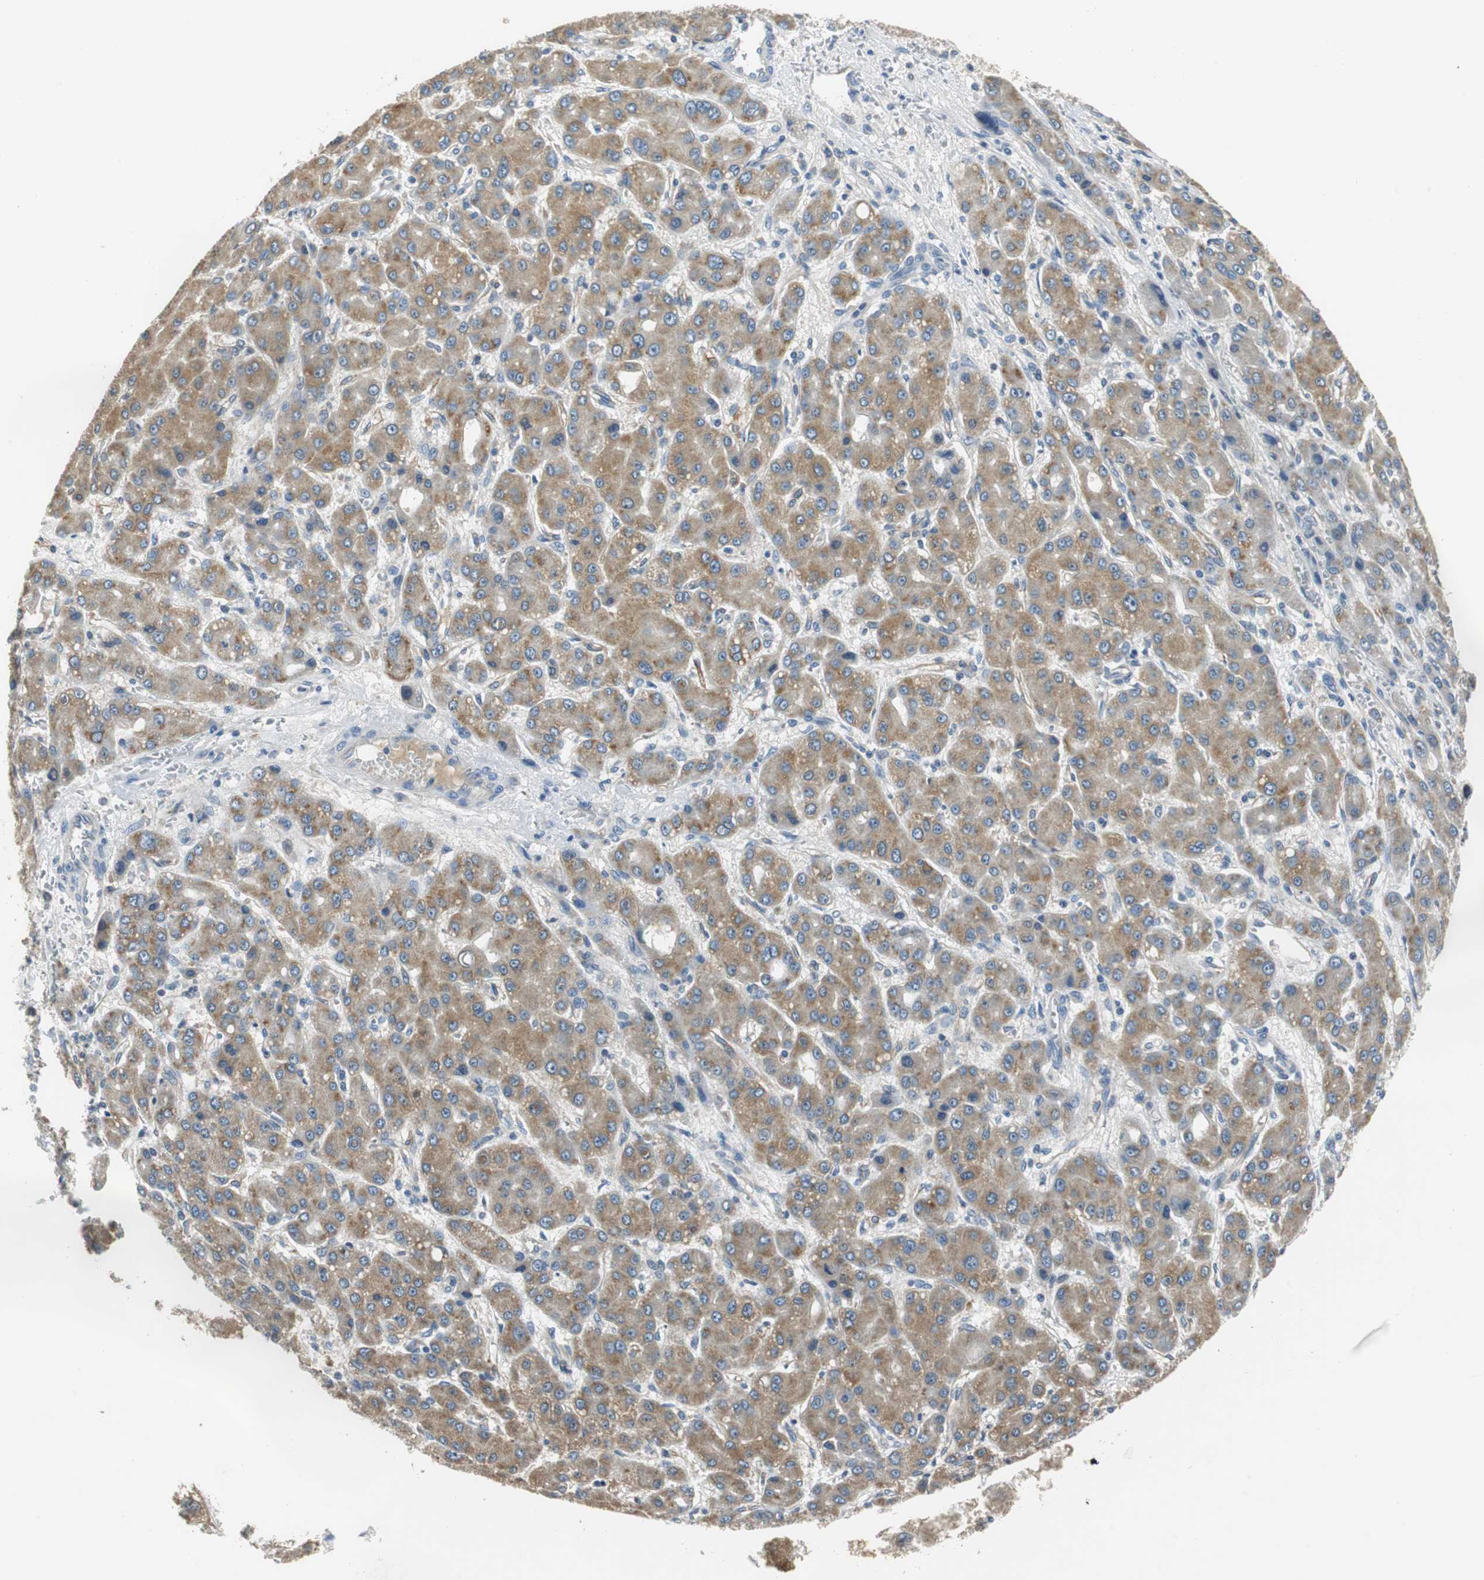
{"staining": {"intensity": "moderate", "quantity": ">75%", "location": "cytoplasmic/membranous"}, "tissue": "liver cancer", "cell_type": "Tumor cells", "image_type": "cancer", "snomed": [{"axis": "morphology", "description": "Carcinoma, Hepatocellular, NOS"}, {"axis": "topography", "description": "Liver"}], "caption": "DAB (3,3'-diaminobenzidine) immunohistochemical staining of human hepatocellular carcinoma (liver) shows moderate cytoplasmic/membranous protein positivity in approximately >75% of tumor cells. (DAB = brown stain, brightfield microscopy at high magnification).", "gene": "MTIF2", "patient": {"sex": "male", "age": 55}}